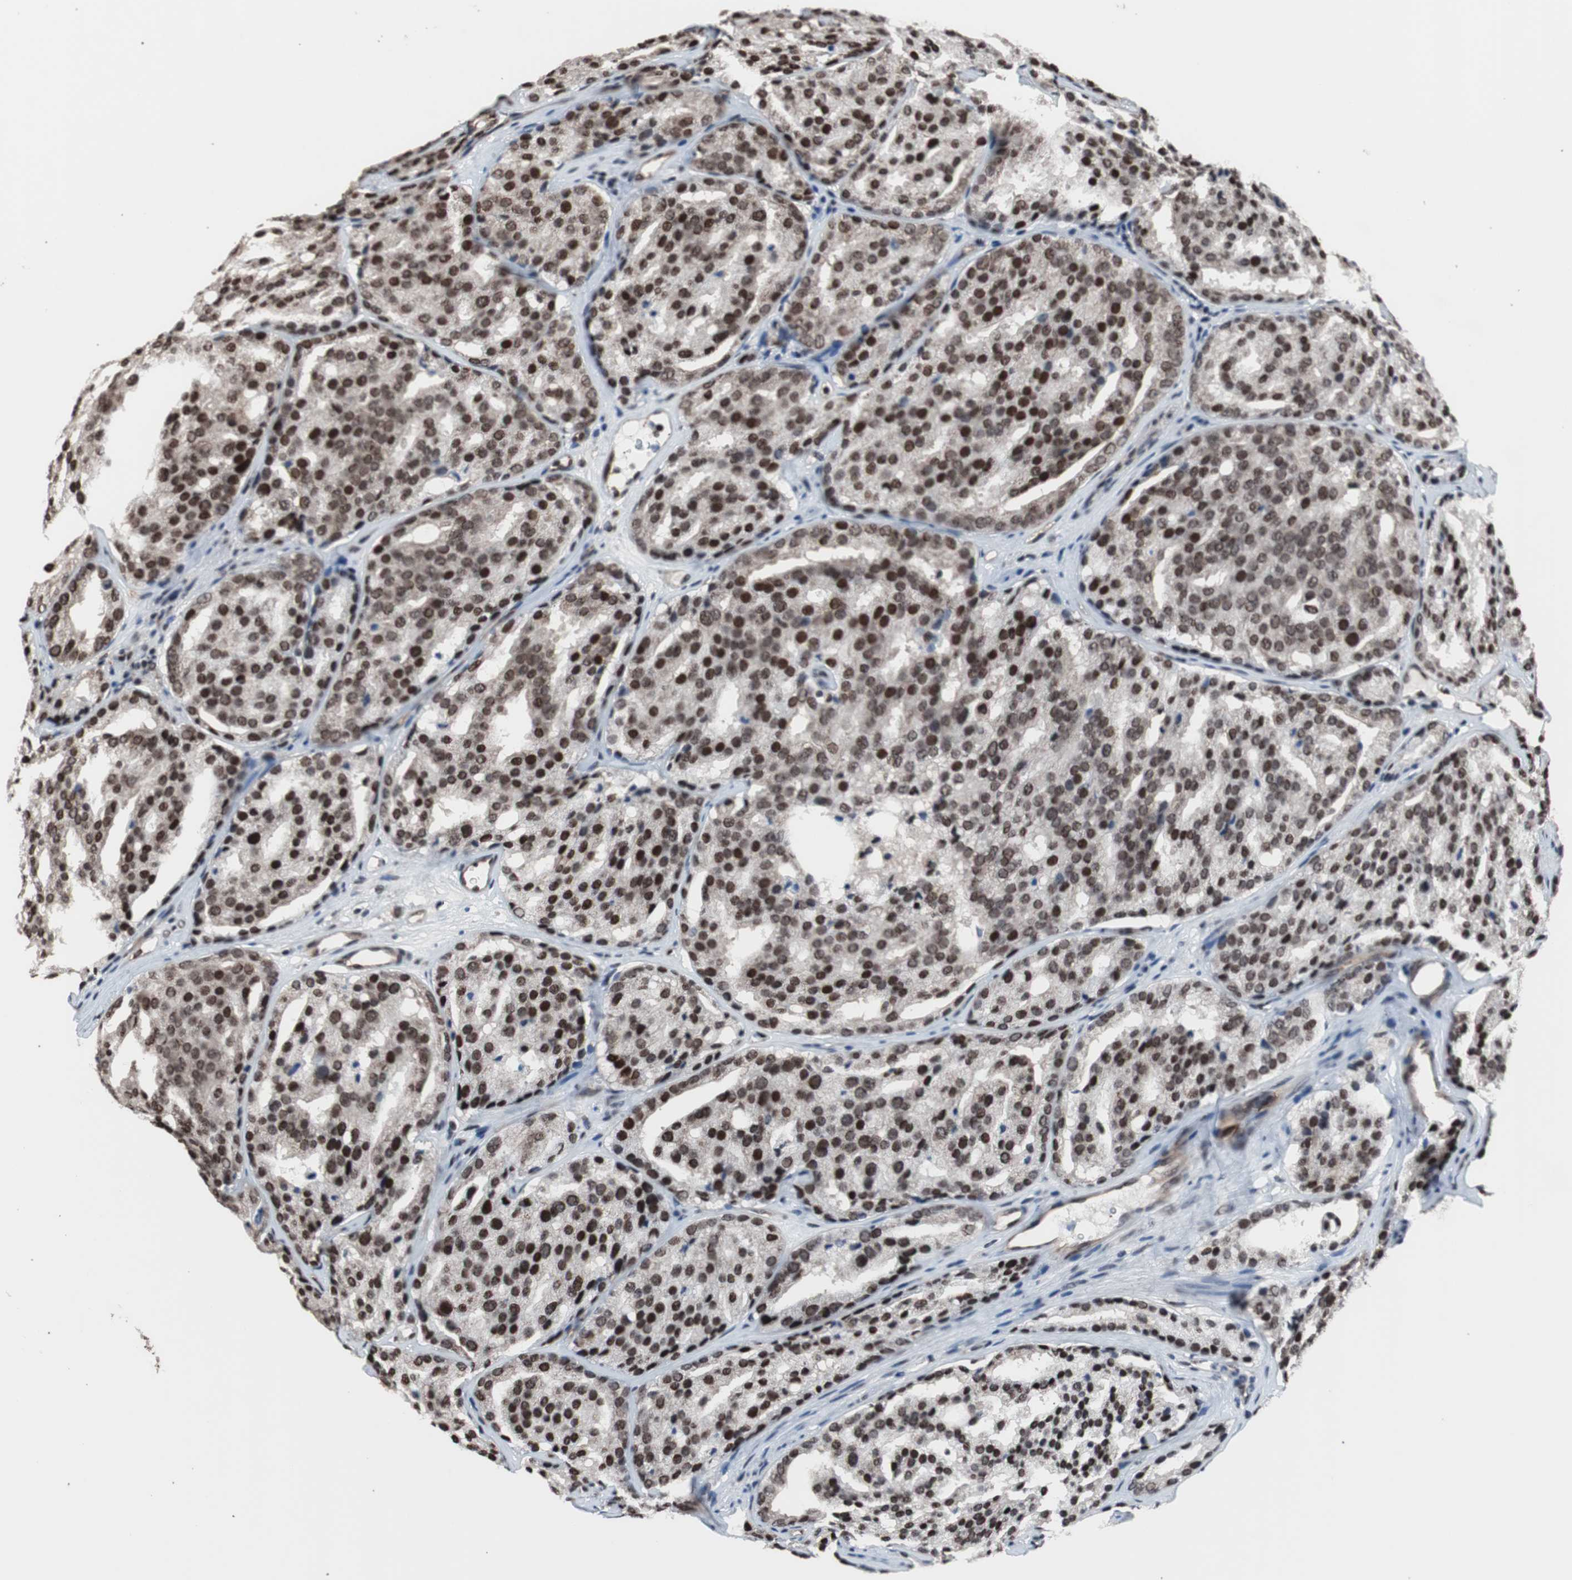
{"staining": {"intensity": "strong", "quantity": ">75%", "location": "nuclear"}, "tissue": "prostate cancer", "cell_type": "Tumor cells", "image_type": "cancer", "snomed": [{"axis": "morphology", "description": "Adenocarcinoma, High grade"}, {"axis": "topography", "description": "Prostate"}], "caption": "Immunohistochemistry image of neoplastic tissue: prostate cancer (adenocarcinoma (high-grade)) stained using immunohistochemistry demonstrates high levels of strong protein expression localized specifically in the nuclear of tumor cells, appearing as a nuclear brown color.", "gene": "POGZ", "patient": {"sex": "male", "age": 64}}